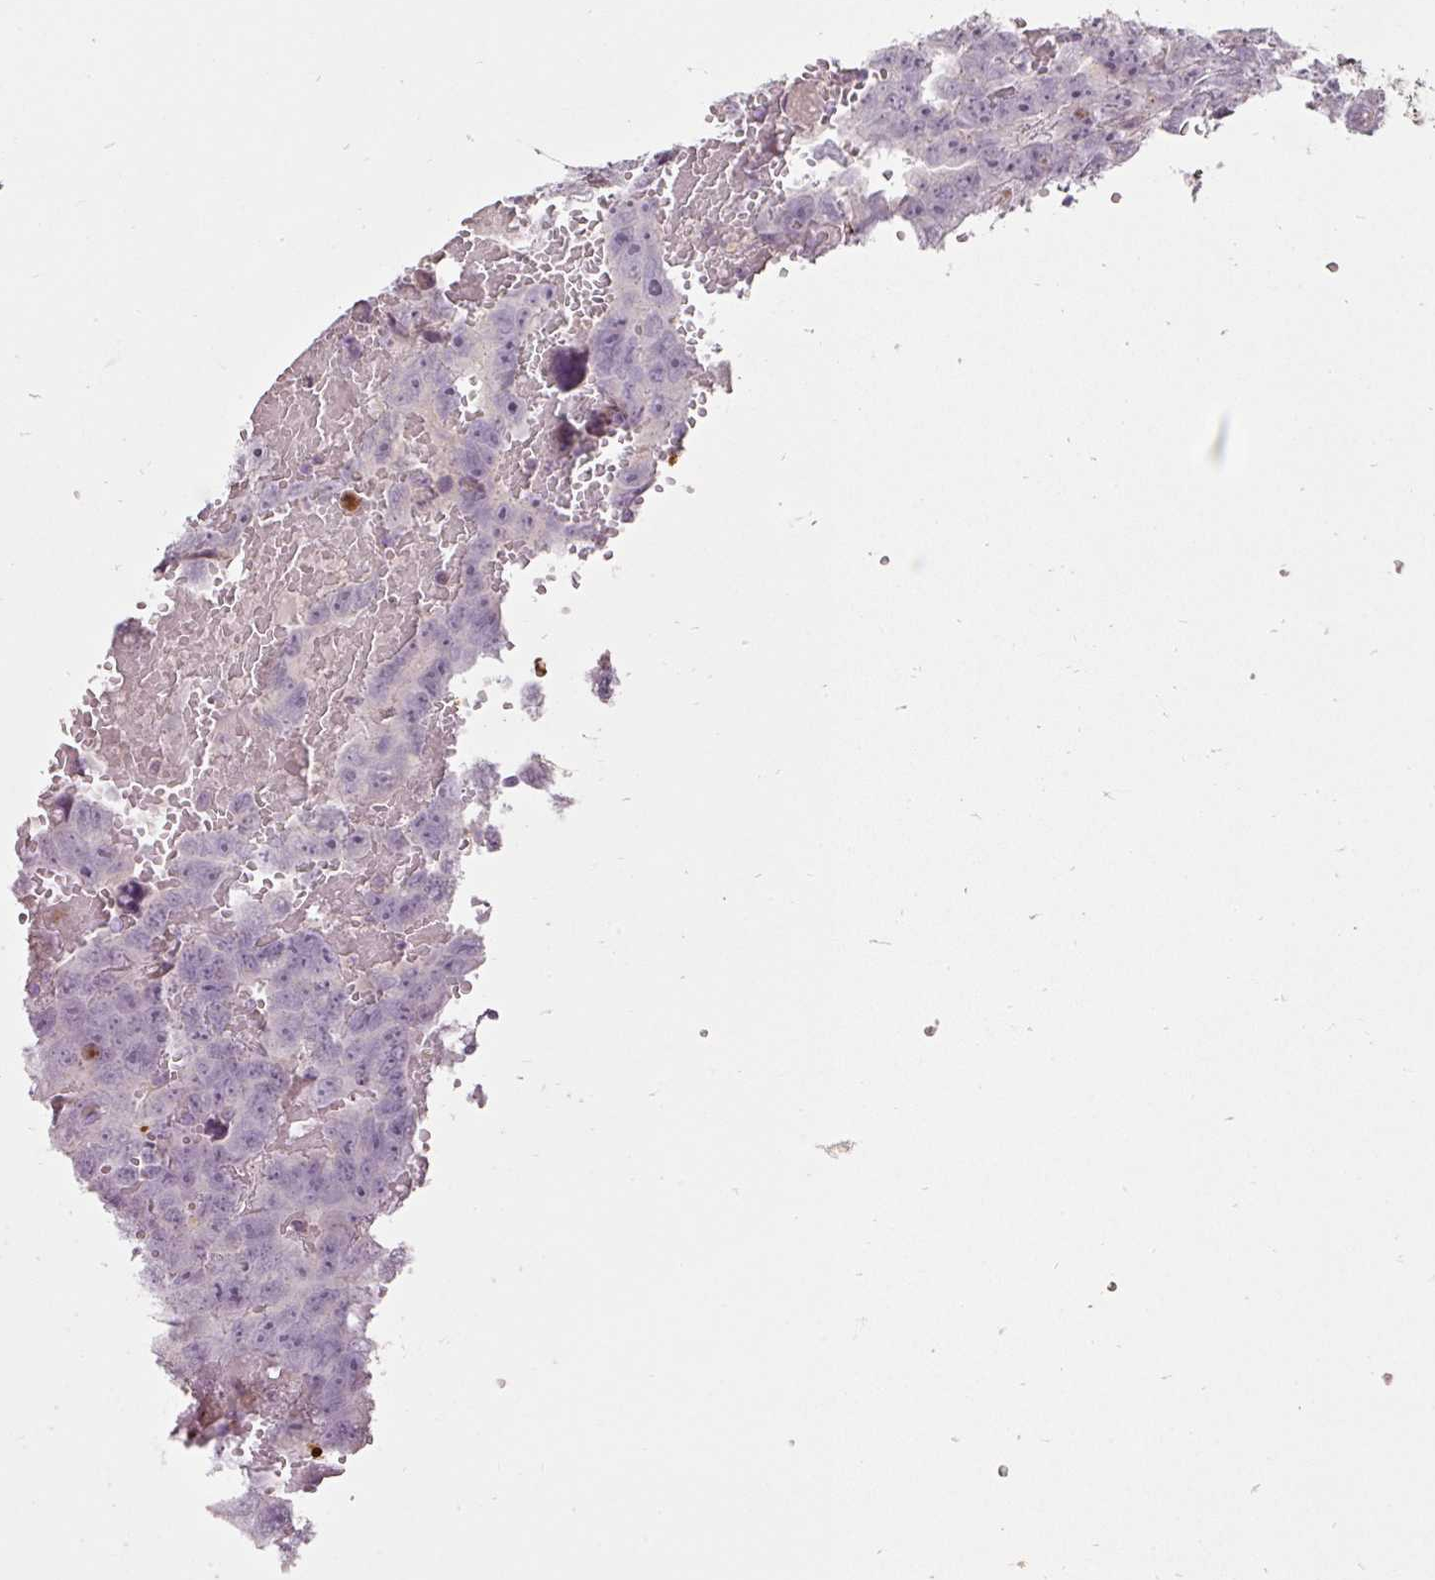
{"staining": {"intensity": "negative", "quantity": "none", "location": "none"}, "tissue": "testis cancer", "cell_type": "Tumor cells", "image_type": "cancer", "snomed": [{"axis": "morphology", "description": "Carcinoma, Embryonal, NOS"}, {"axis": "topography", "description": "Testis"}], "caption": "IHC of testis embryonal carcinoma demonstrates no staining in tumor cells.", "gene": "BIK", "patient": {"sex": "male", "age": 45}}